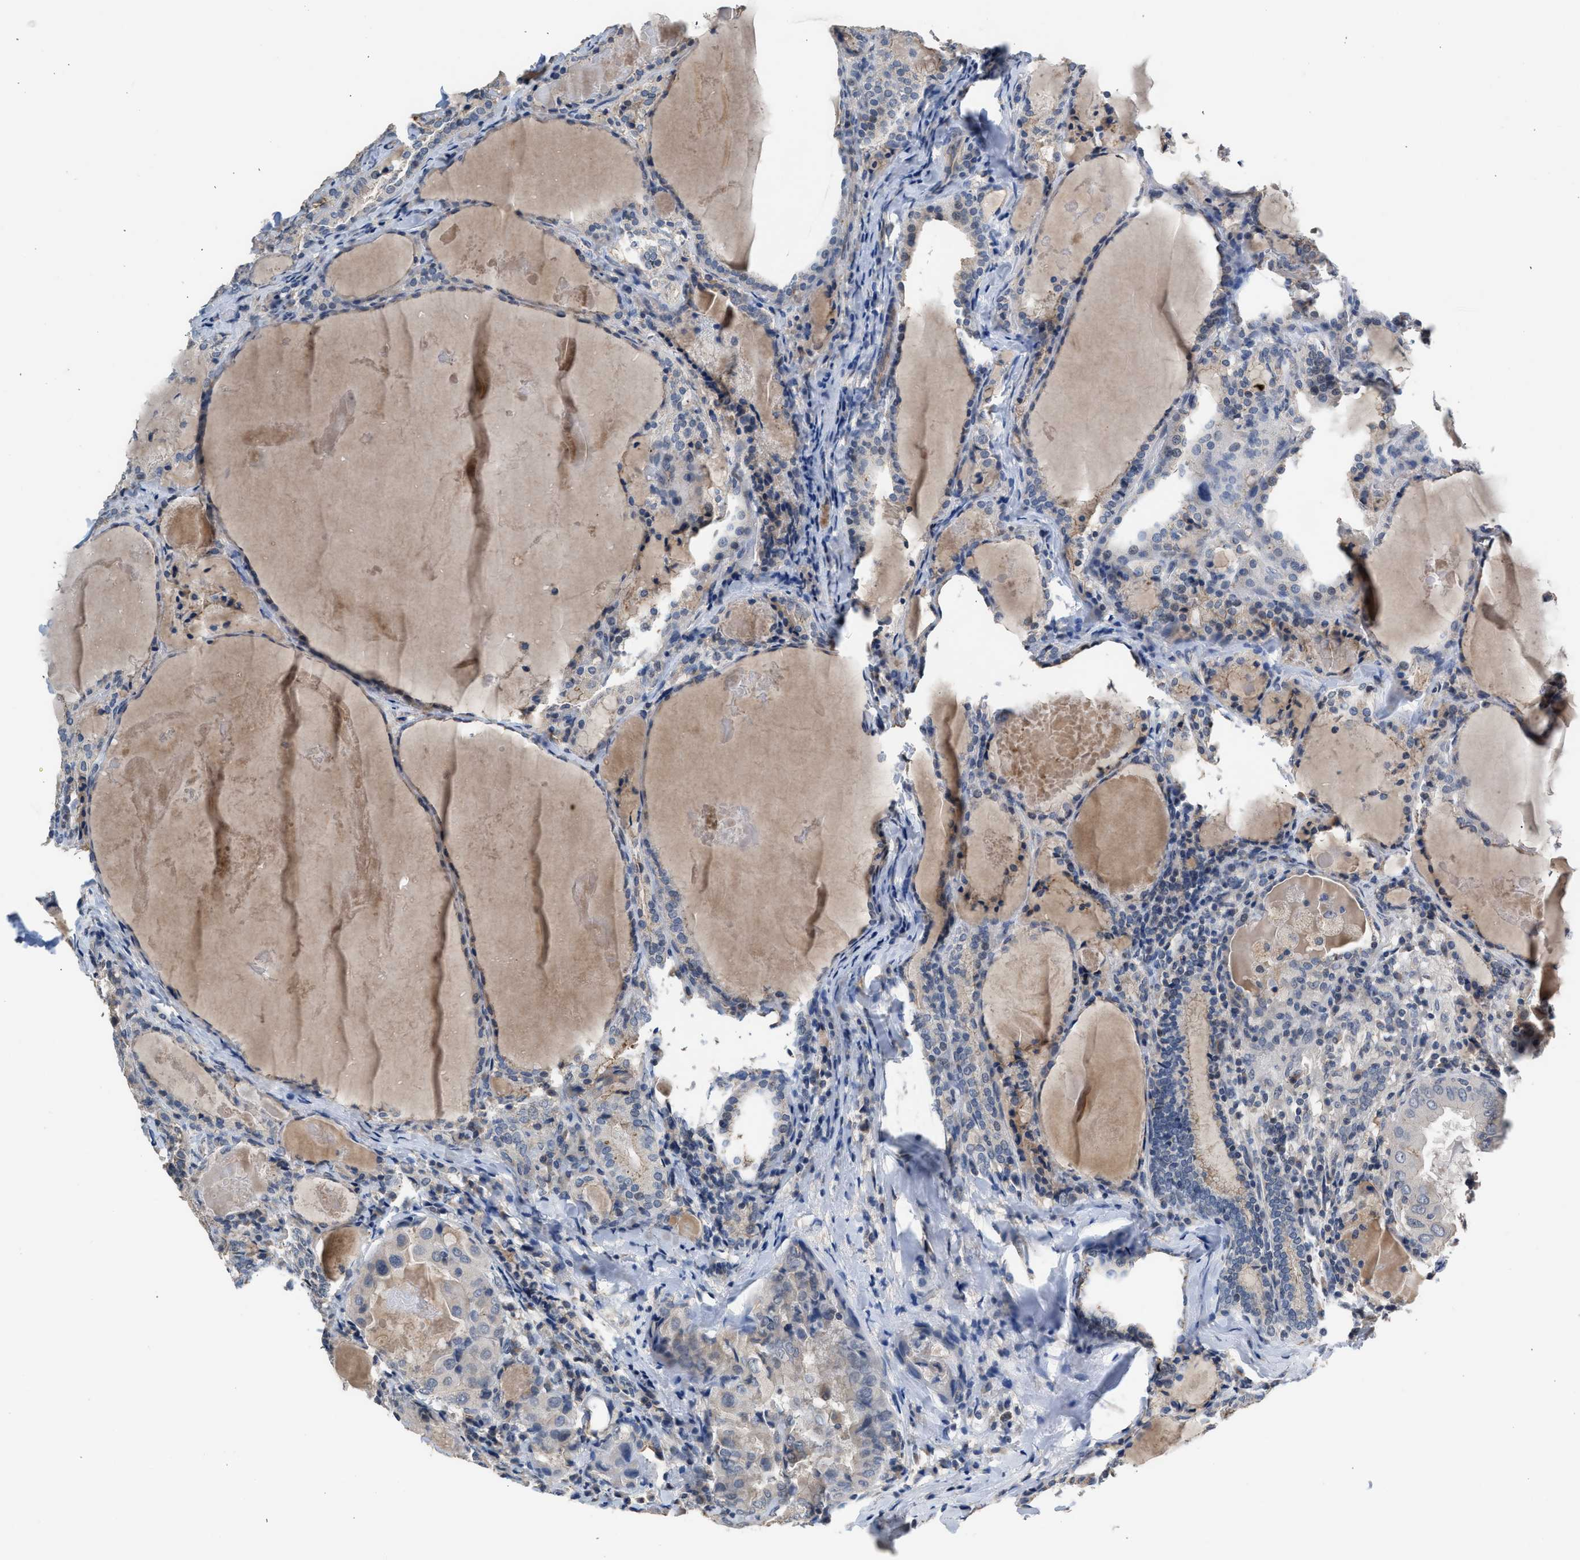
{"staining": {"intensity": "weak", "quantity": "<25%", "location": "cytoplasmic/membranous"}, "tissue": "thyroid cancer", "cell_type": "Tumor cells", "image_type": "cancer", "snomed": [{"axis": "morphology", "description": "Papillary adenocarcinoma, NOS"}, {"axis": "topography", "description": "Thyroid gland"}], "caption": "An image of human thyroid cancer is negative for staining in tumor cells.", "gene": "CSF3R", "patient": {"sex": "female", "age": 42}}